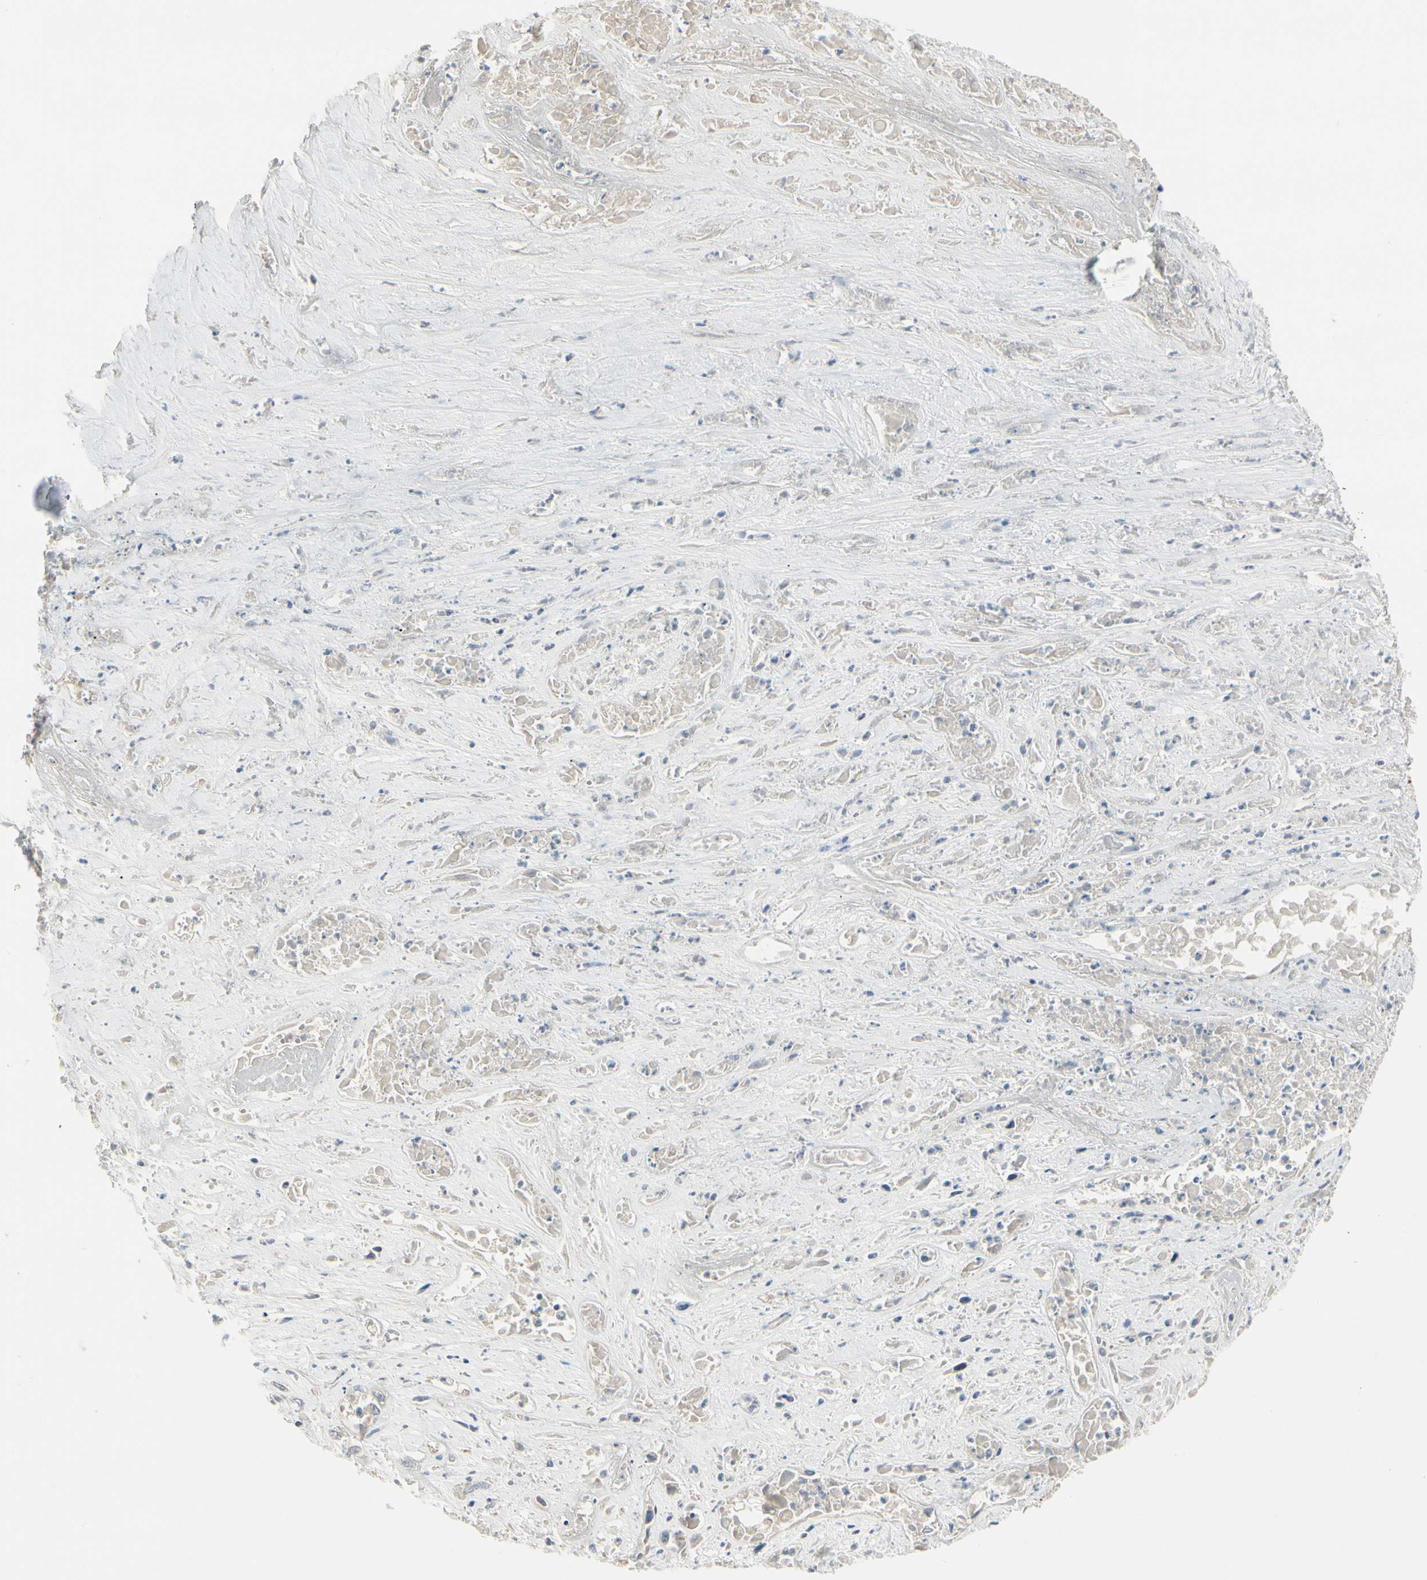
{"staining": {"intensity": "weak", "quantity": "<25%", "location": "cytoplasmic/membranous"}, "tissue": "lung cancer", "cell_type": "Tumor cells", "image_type": "cancer", "snomed": [{"axis": "morphology", "description": "Squamous cell carcinoma, NOS"}, {"axis": "topography", "description": "Lung"}], "caption": "Immunohistochemistry (IHC) of human squamous cell carcinoma (lung) demonstrates no positivity in tumor cells.", "gene": "SPINK4", "patient": {"sex": "male", "age": 71}}